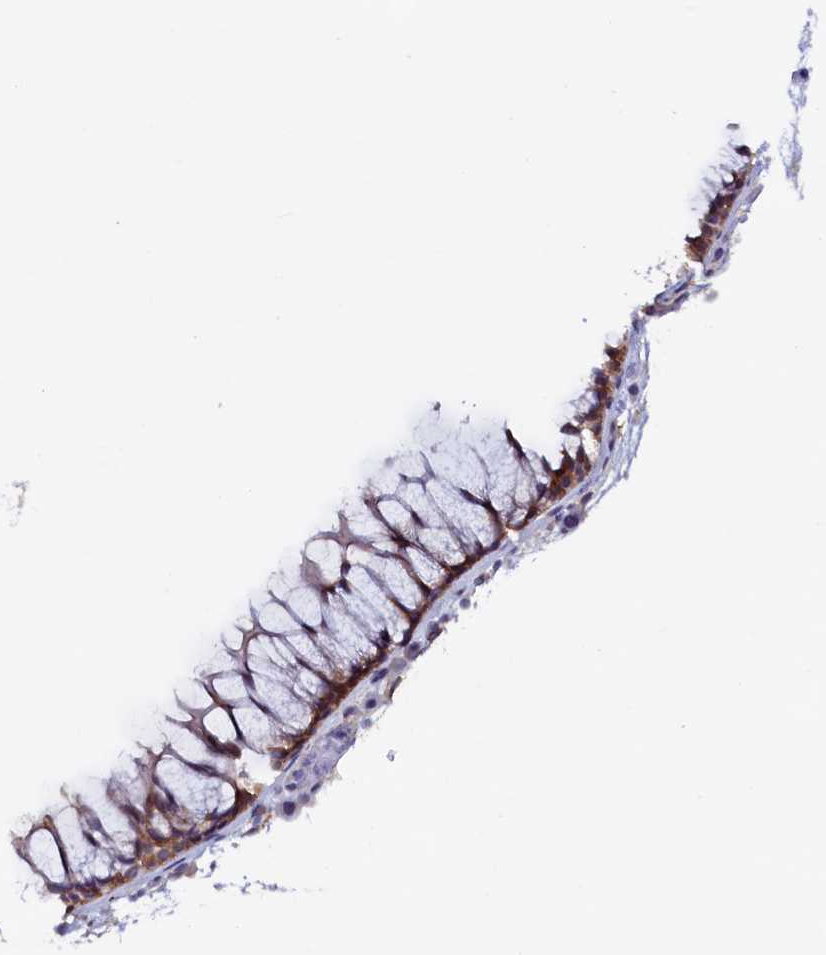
{"staining": {"intensity": "moderate", "quantity": ">75%", "location": "cytoplasmic/membranous"}, "tissue": "nasopharynx", "cell_type": "Respiratory epithelial cells", "image_type": "normal", "snomed": [{"axis": "morphology", "description": "Normal tissue, NOS"}, {"axis": "morphology", "description": "Inflammation, NOS"}, {"axis": "morphology", "description": "Malignant melanoma, Metastatic site"}, {"axis": "topography", "description": "Nasopharynx"}], "caption": "Unremarkable nasopharynx reveals moderate cytoplasmic/membranous staining in about >75% of respiratory epithelial cells (DAB IHC with brightfield microscopy, high magnification)..", "gene": "PACSIN3", "patient": {"sex": "male", "age": 70}}